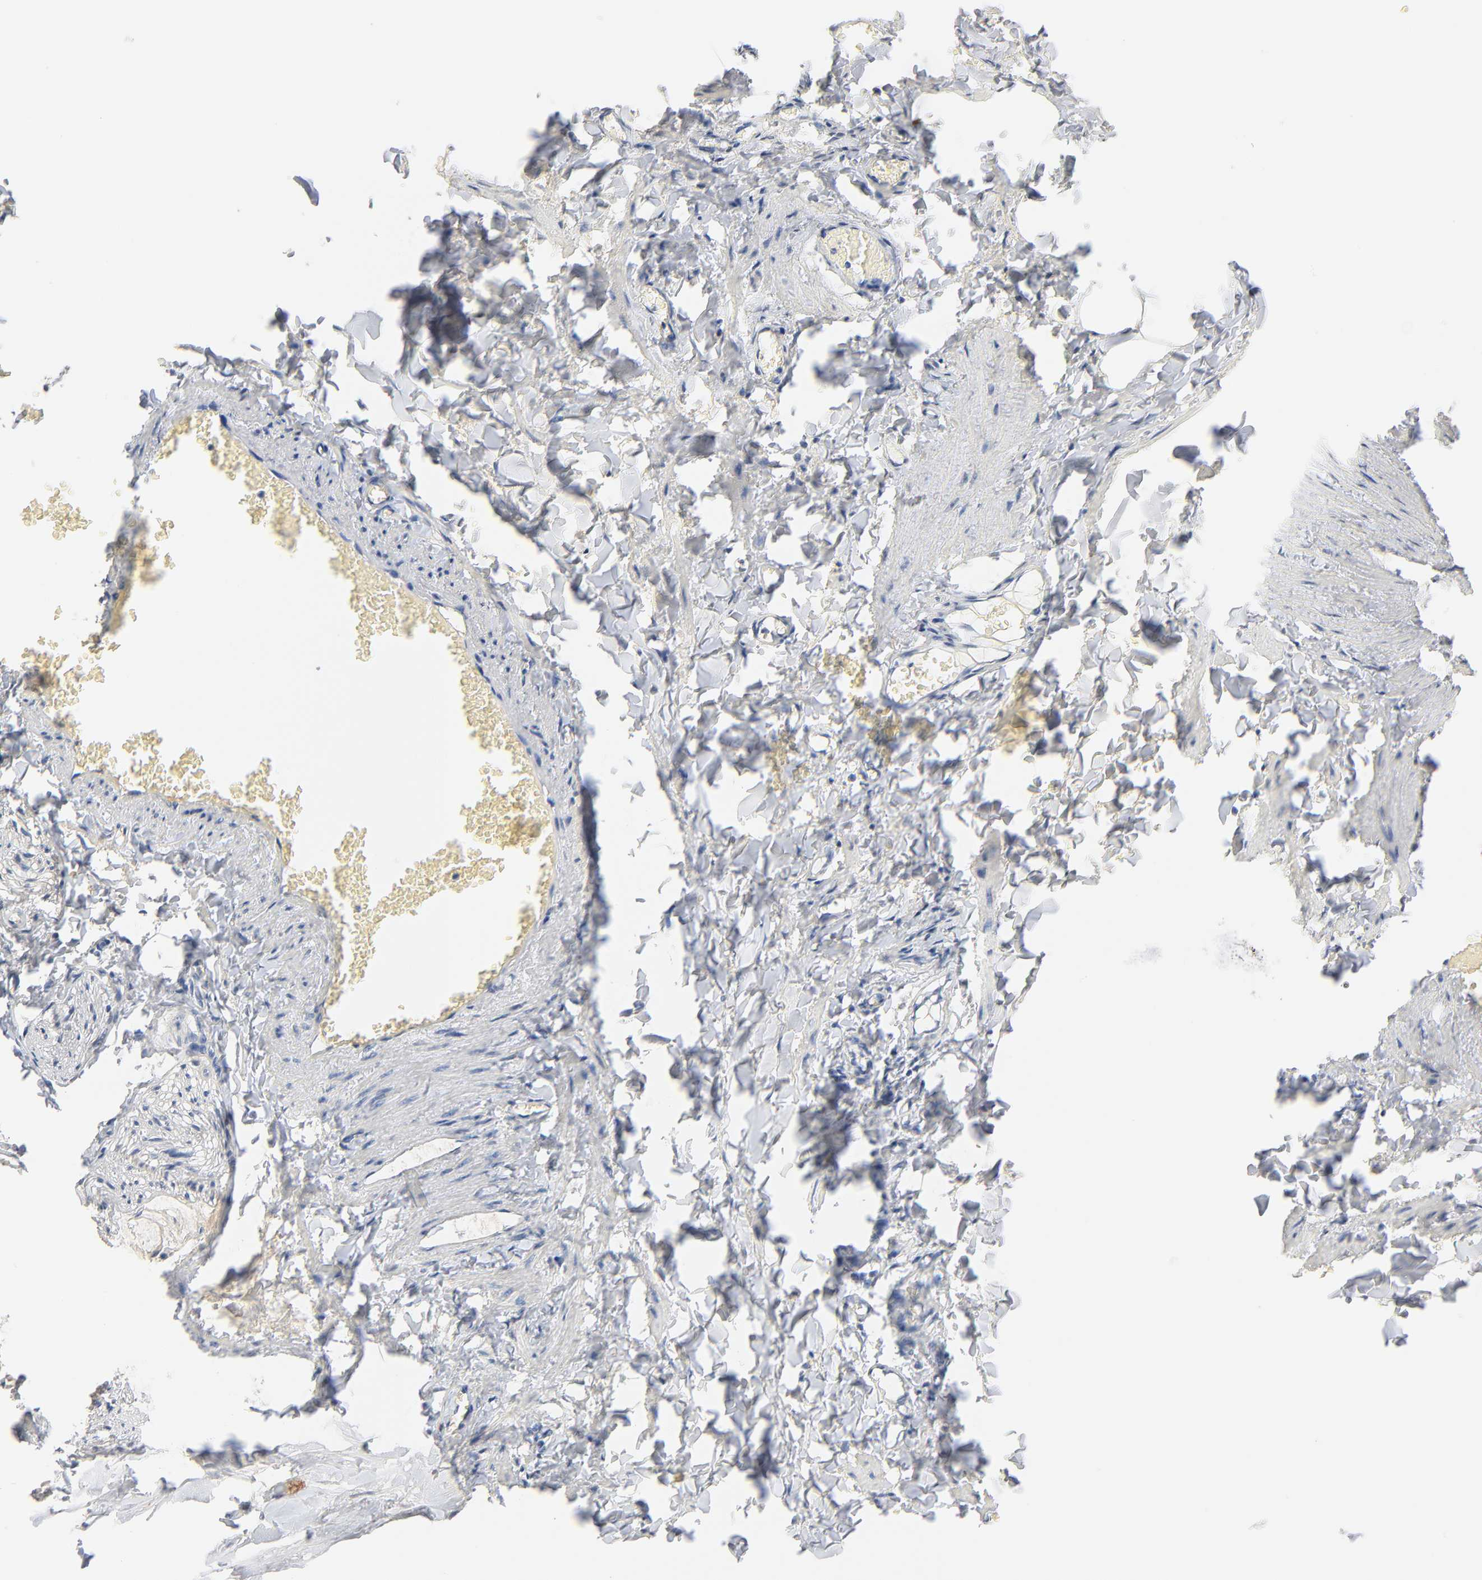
{"staining": {"intensity": "negative", "quantity": "none", "location": "none"}, "tissue": "adipose tissue", "cell_type": "Adipocytes", "image_type": "normal", "snomed": [{"axis": "morphology", "description": "Normal tissue, NOS"}, {"axis": "topography", "description": "Vascular tissue"}], "caption": "This is a histopathology image of IHC staining of benign adipose tissue, which shows no positivity in adipocytes.", "gene": "SERPINA4", "patient": {"sex": "male", "age": 41}}